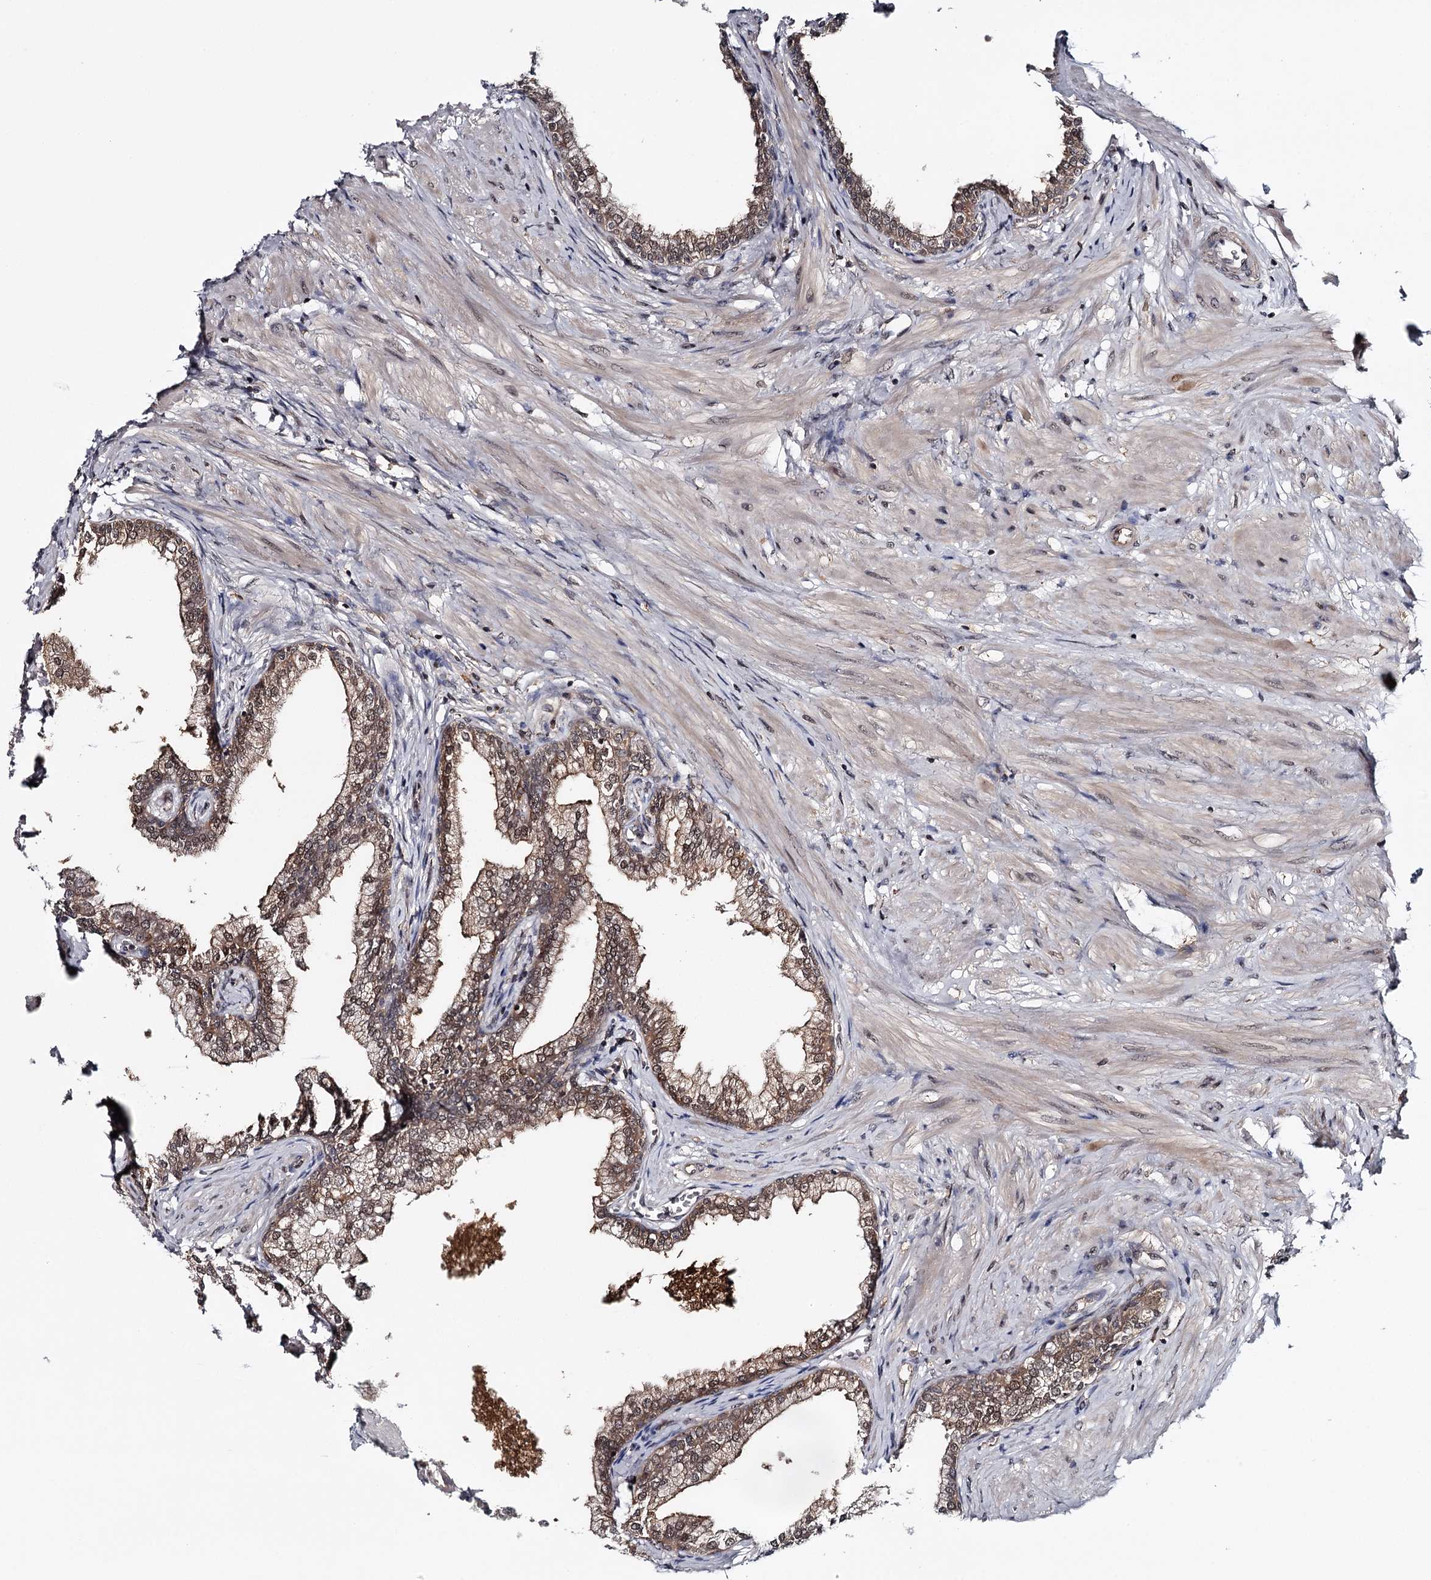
{"staining": {"intensity": "moderate", "quantity": ">75%", "location": "cytoplasmic/membranous,nuclear"}, "tissue": "prostate", "cell_type": "Glandular cells", "image_type": "normal", "snomed": [{"axis": "morphology", "description": "Normal tissue, NOS"}, {"axis": "morphology", "description": "Urothelial carcinoma, Low grade"}, {"axis": "topography", "description": "Urinary bladder"}, {"axis": "topography", "description": "Prostate"}], "caption": "Prostate was stained to show a protein in brown. There is medium levels of moderate cytoplasmic/membranous,nuclear expression in about >75% of glandular cells. (Stains: DAB in brown, nuclei in blue, Microscopy: brightfield microscopy at high magnification).", "gene": "GTSF1", "patient": {"sex": "male", "age": 60}}